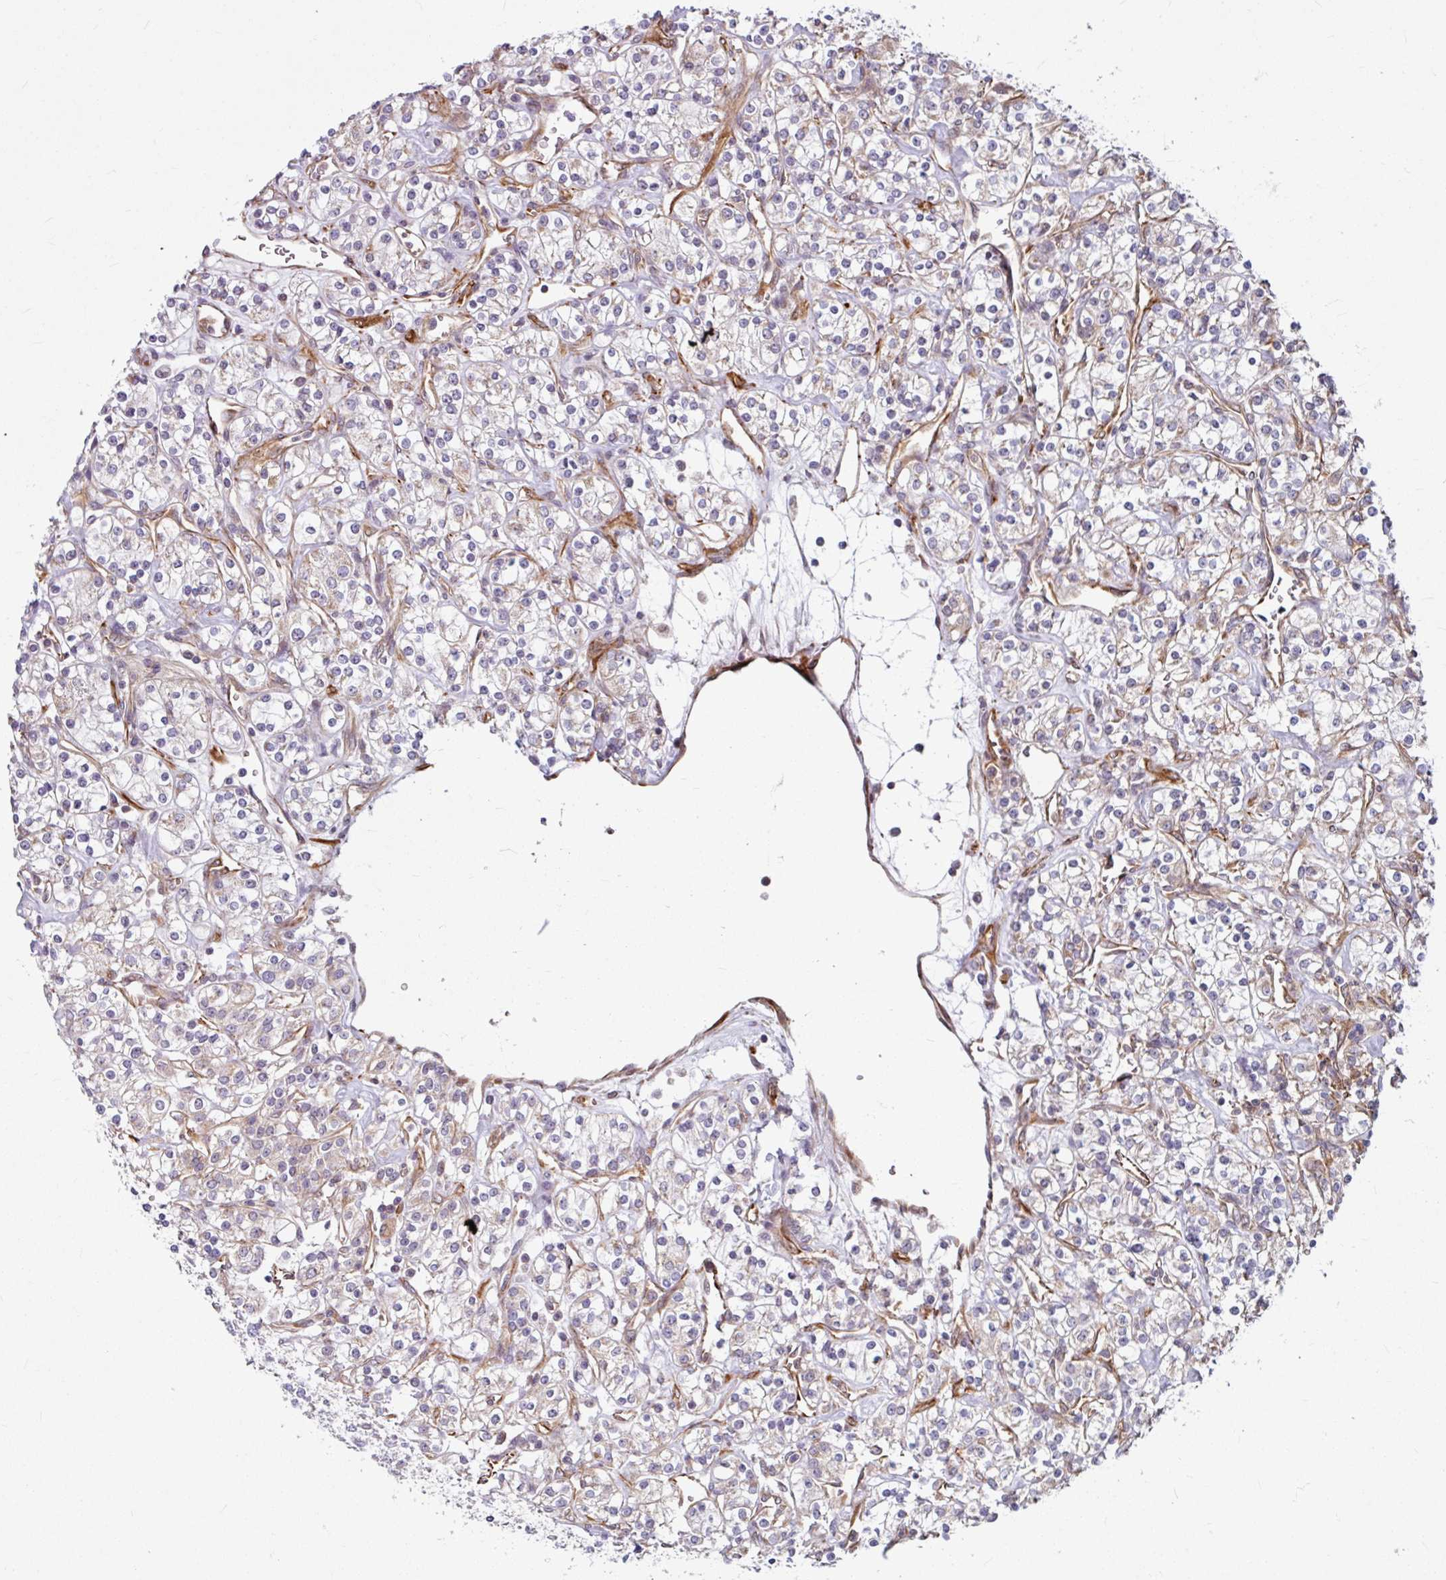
{"staining": {"intensity": "negative", "quantity": "none", "location": "none"}, "tissue": "renal cancer", "cell_type": "Tumor cells", "image_type": "cancer", "snomed": [{"axis": "morphology", "description": "Adenocarcinoma, NOS"}, {"axis": "topography", "description": "Kidney"}], "caption": "Immunohistochemistry (IHC) photomicrograph of neoplastic tissue: renal cancer stained with DAB (3,3'-diaminobenzidine) exhibits no significant protein expression in tumor cells. (DAB immunohistochemistry, high magnification).", "gene": "DAAM2", "patient": {"sex": "male", "age": 77}}